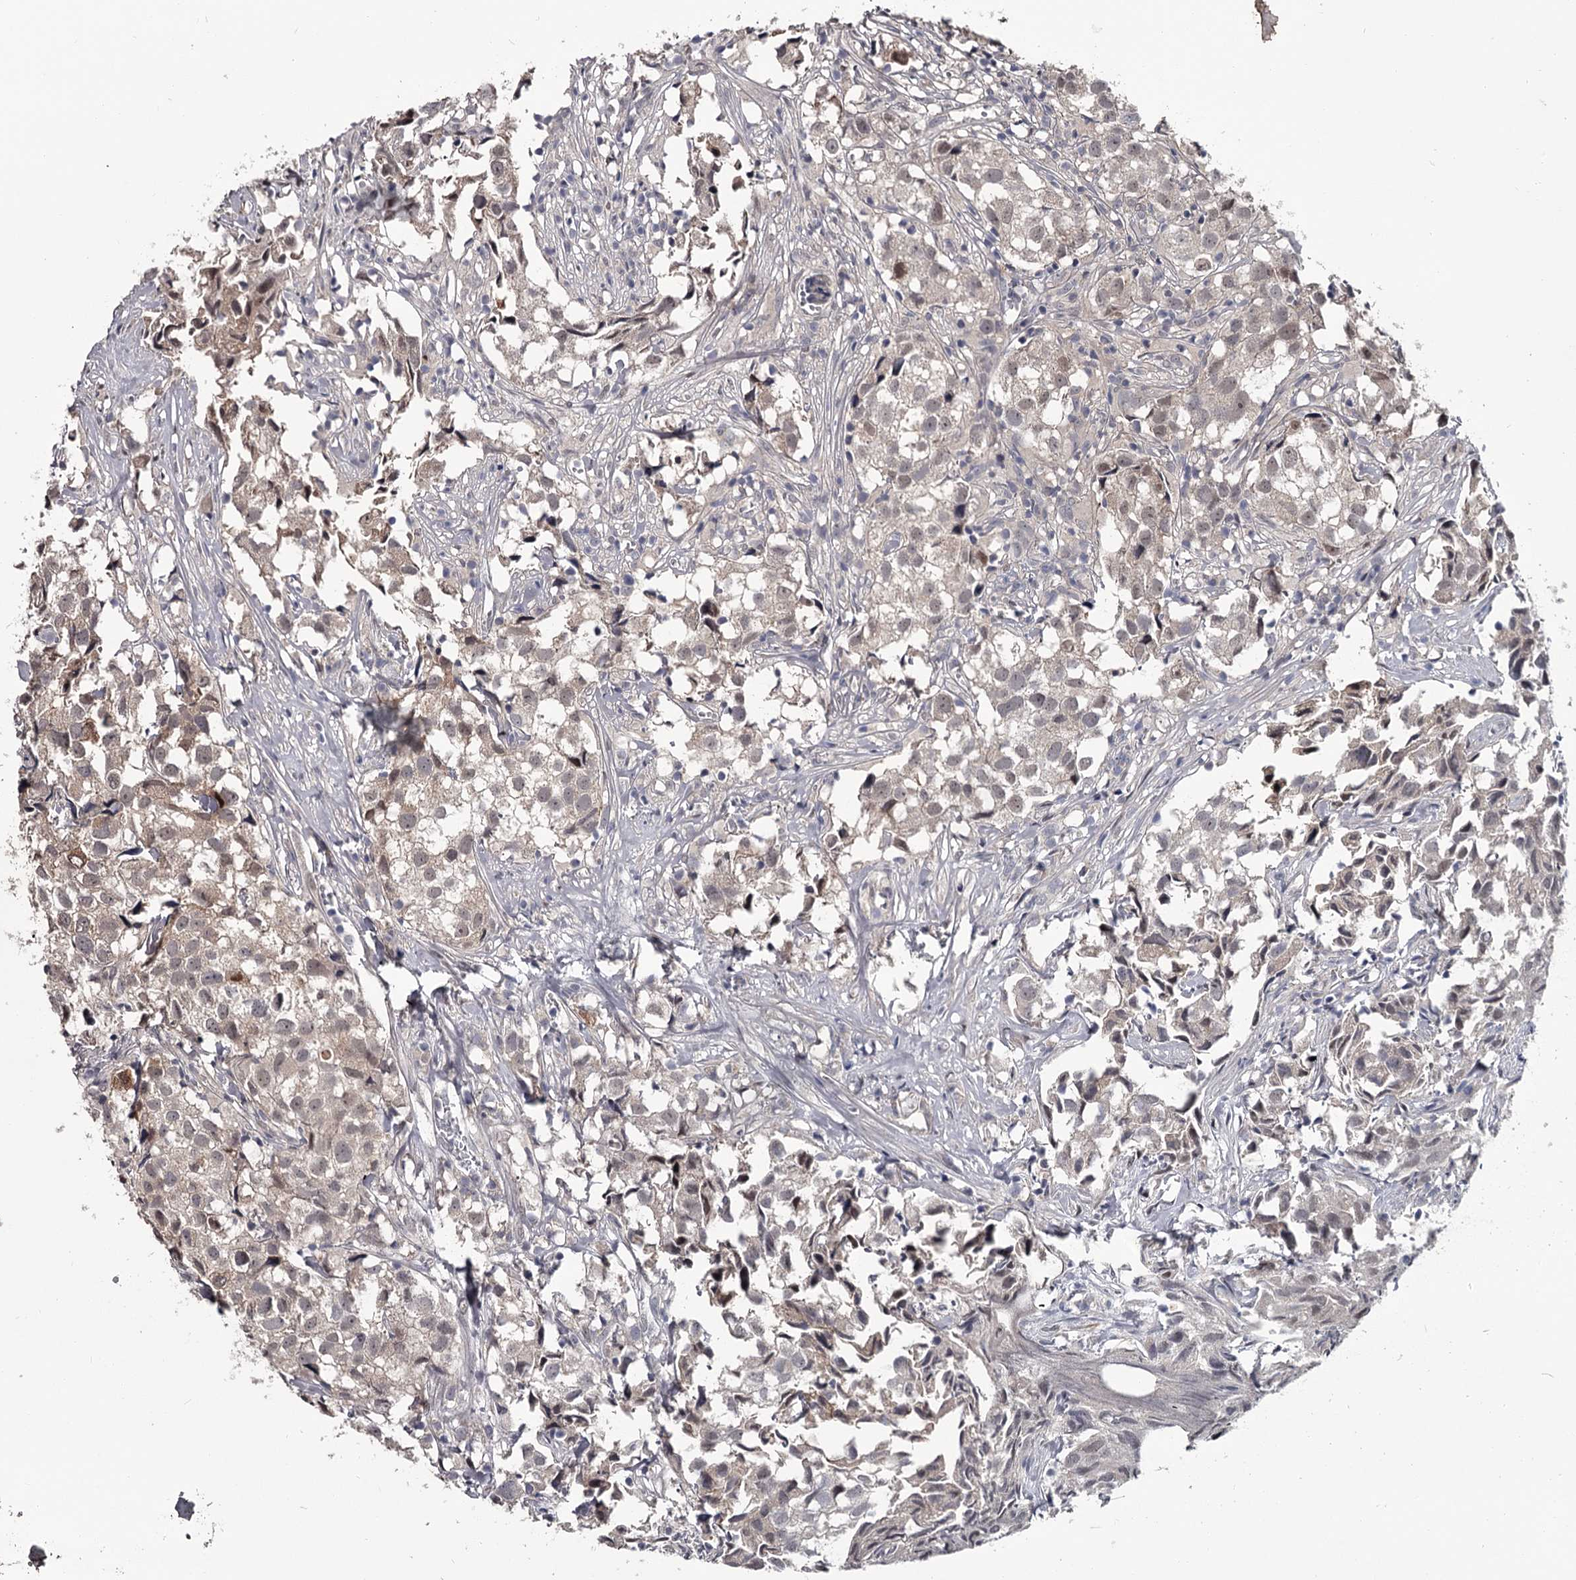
{"staining": {"intensity": "weak", "quantity": "<25%", "location": "nuclear"}, "tissue": "urothelial cancer", "cell_type": "Tumor cells", "image_type": "cancer", "snomed": [{"axis": "morphology", "description": "Urothelial carcinoma, High grade"}, {"axis": "topography", "description": "Urinary bladder"}], "caption": "Urothelial cancer was stained to show a protein in brown. There is no significant expression in tumor cells. Nuclei are stained in blue.", "gene": "PRPF40B", "patient": {"sex": "female", "age": 75}}